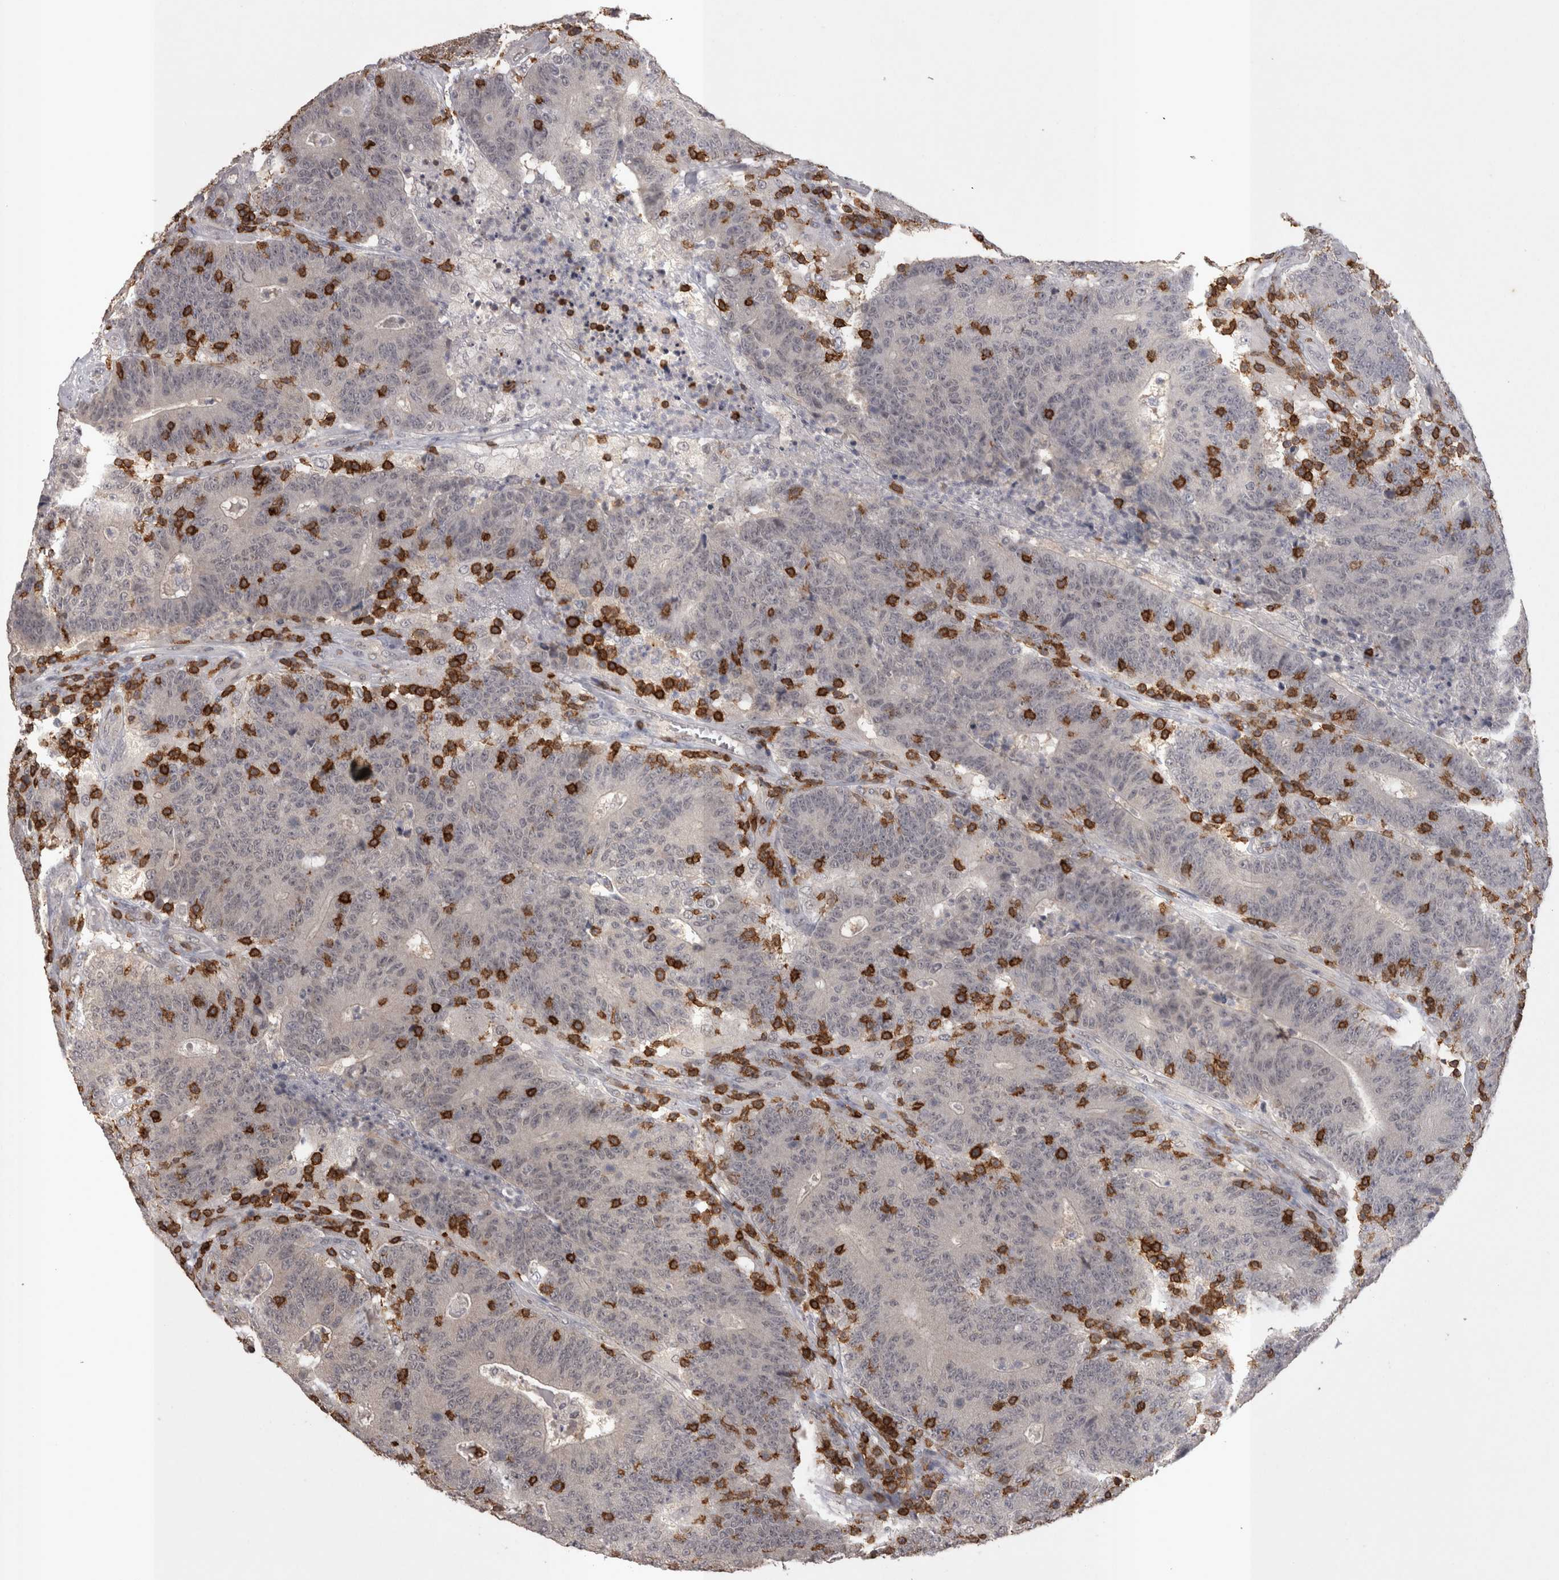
{"staining": {"intensity": "negative", "quantity": "none", "location": "none"}, "tissue": "colorectal cancer", "cell_type": "Tumor cells", "image_type": "cancer", "snomed": [{"axis": "morphology", "description": "Normal tissue, NOS"}, {"axis": "morphology", "description": "Adenocarcinoma, NOS"}, {"axis": "topography", "description": "Colon"}], "caption": "An IHC micrograph of colorectal cancer (adenocarcinoma) is shown. There is no staining in tumor cells of colorectal cancer (adenocarcinoma). (IHC, brightfield microscopy, high magnification).", "gene": "SKAP1", "patient": {"sex": "female", "age": 75}}